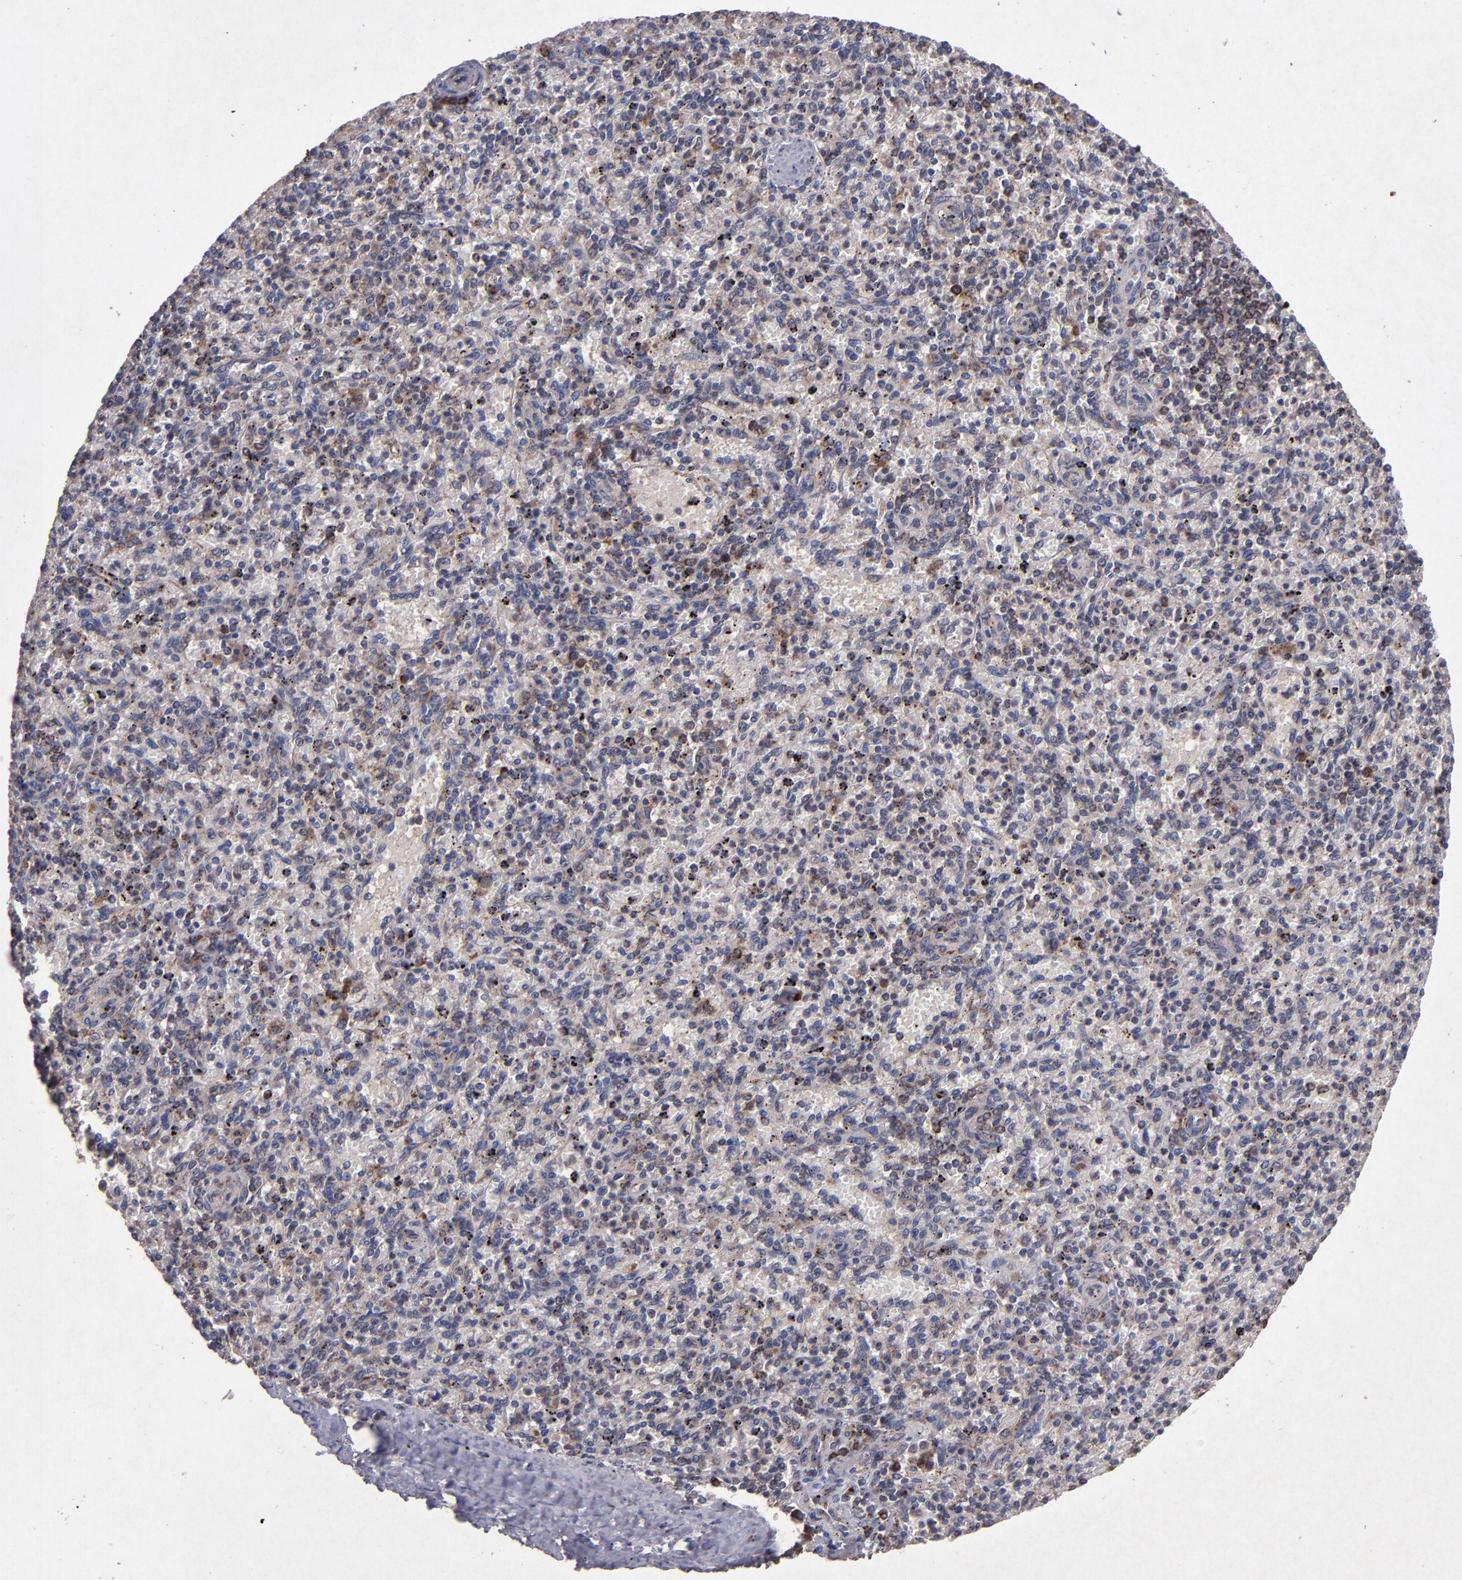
{"staining": {"intensity": "weak", "quantity": "25%-75%", "location": "cytoplasmic/membranous"}, "tissue": "spleen", "cell_type": "Cells in red pulp", "image_type": "normal", "snomed": [{"axis": "morphology", "description": "Normal tissue, NOS"}, {"axis": "topography", "description": "Spleen"}], "caption": "IHC staining of normal spleen, which shows low levels of weak cytoplasmic/membranous positivity in about 25%-75% of cells in red pulp indicating weak cytoplasmic/membranous protein positivity. The staining was performed using DAB (brown) for protein detection and nuclei were counterstained in hematoxylin (blue).", "gene": "TIMM9", "patient": {"sex": "male", "age": 72}}